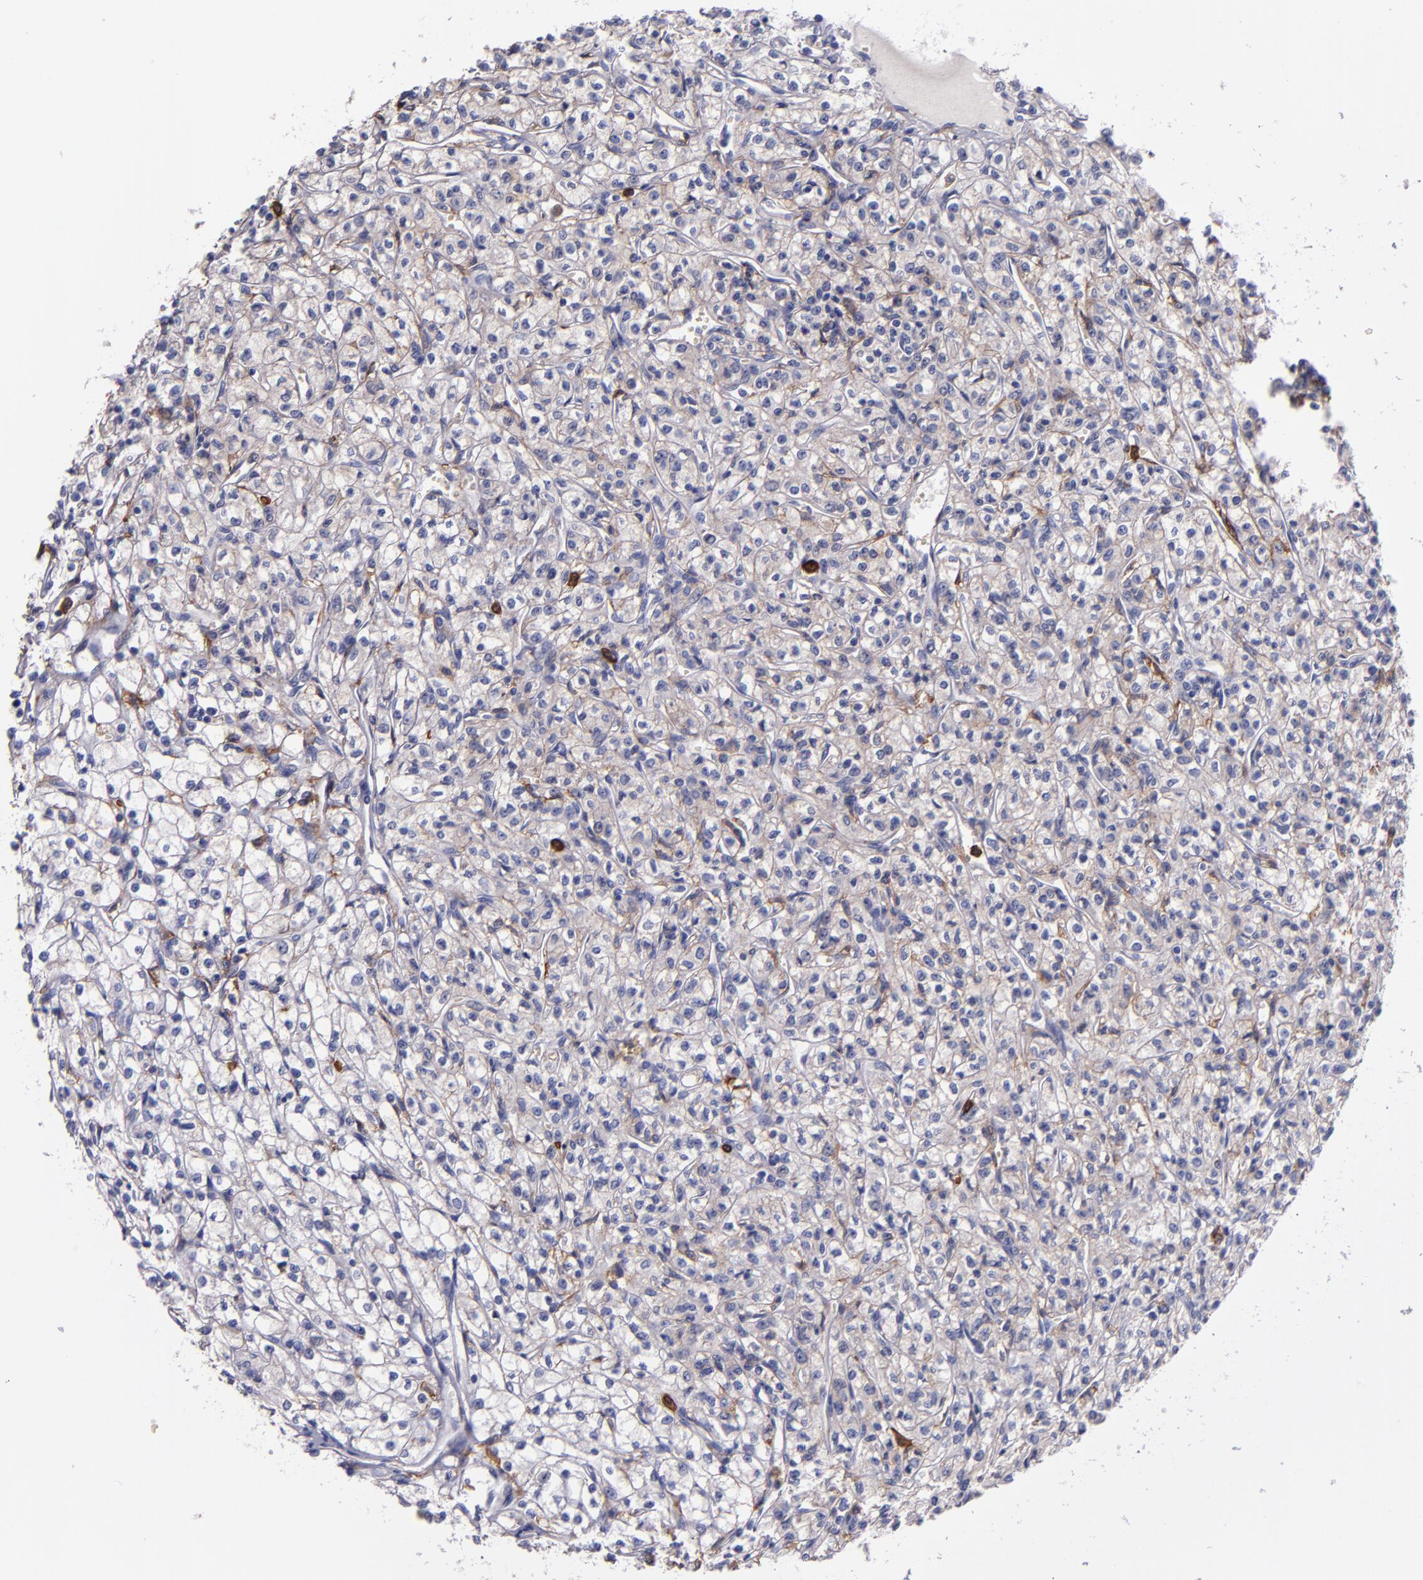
{"staining": {"intensity": "negative", "quantity": "none", "location": "none"}, "tissue": "renal cancer", "cell_type": "Tumor cells", "image_type": "cancer", "snomed": [{"axis": "morphology", "description": "Adenocarcinoma, NOS"}, {"axis": "topography", "description": "Kidney"}], "caption": "A photomicrograph of adenocarcinoma (renal) stained for a protein shows no brown staining in tumor cells.", "gene": "C5AR1", "patient": {"sex": "male", "age": 61}}